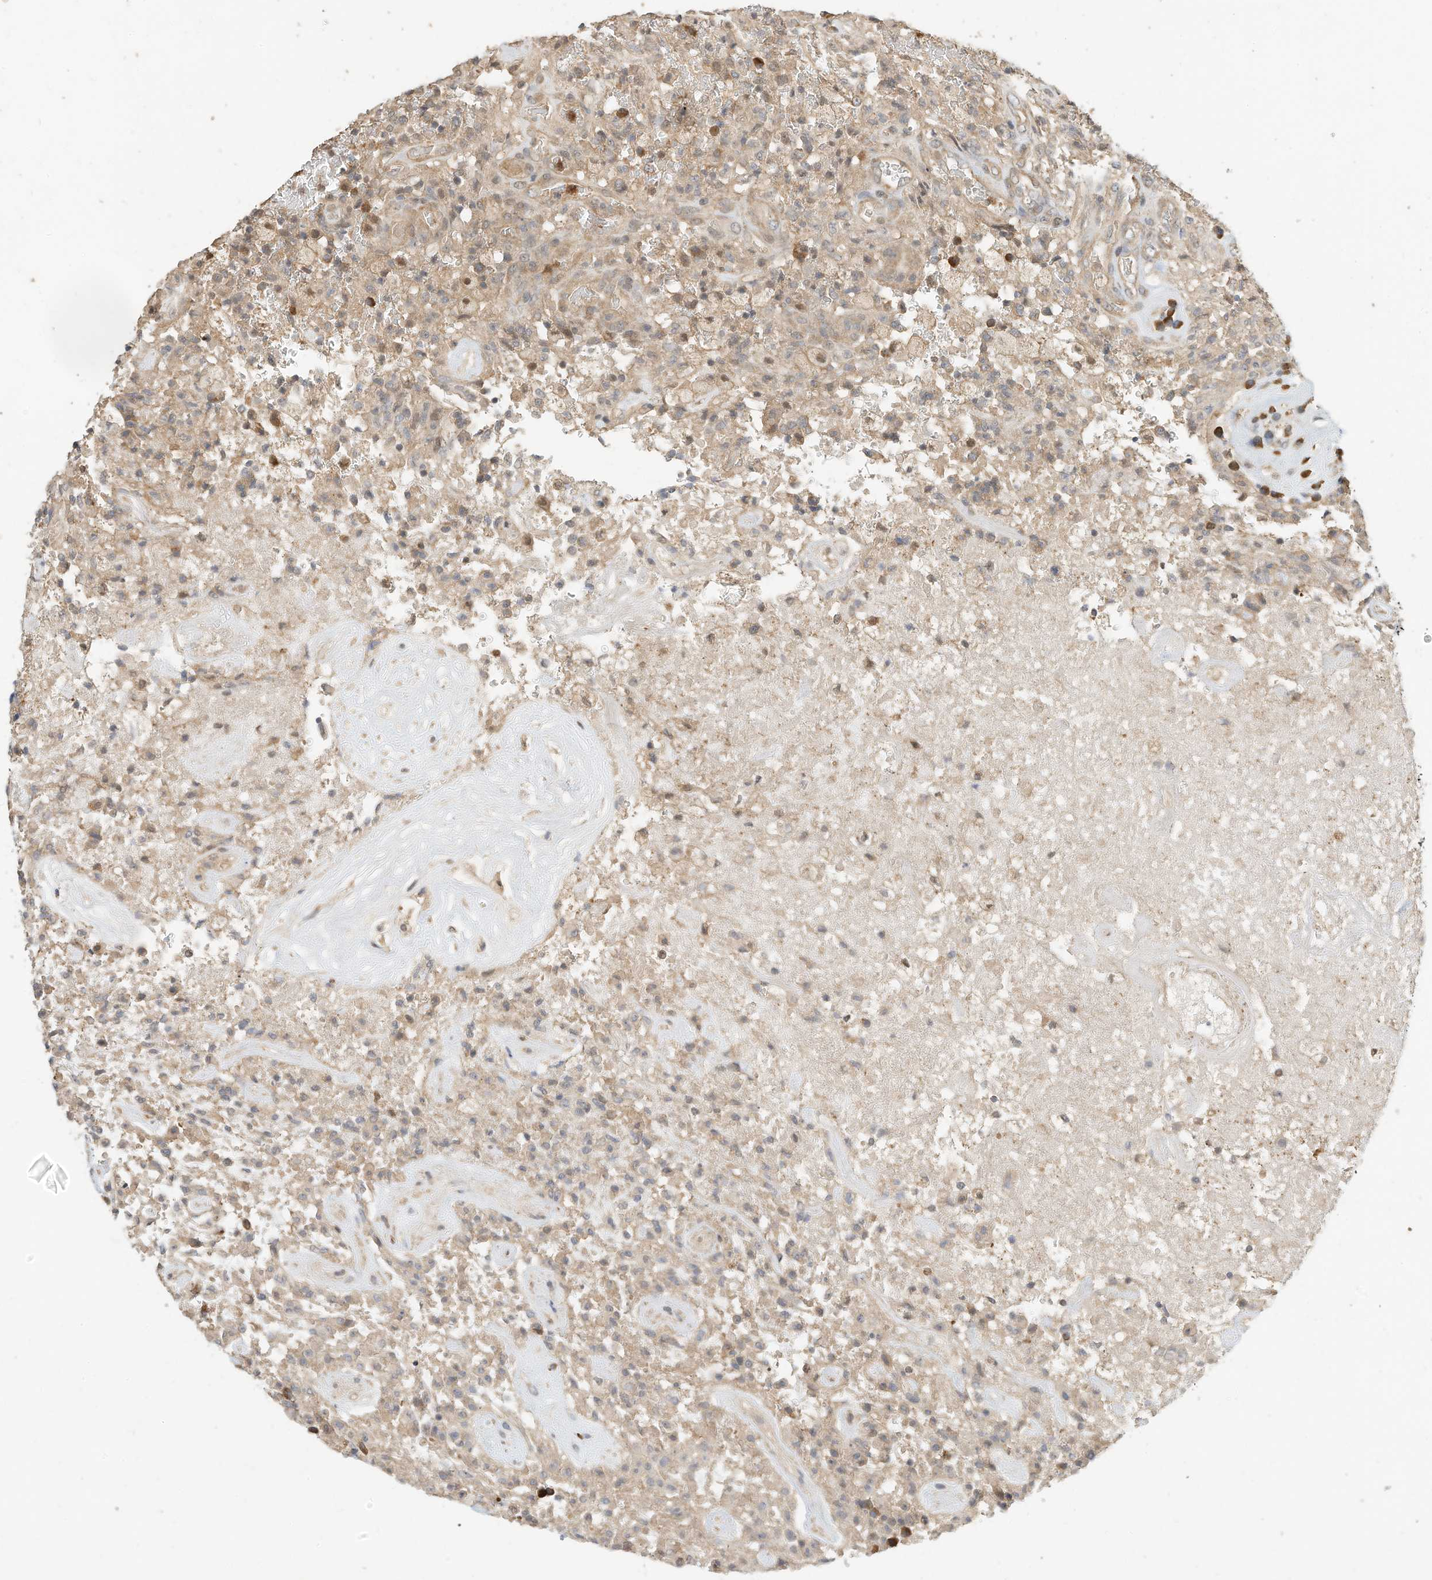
{"staining": {"intensity": "weak", "quantity": "<25%", "location": "cytoplasmic/membranous"}, "tissue": "glioma", "cell_type": "Tumor cells", "image_type": "cancer", "snomed": [{"axis": "morphology", "description": "Glioma, malignant, High grade"}, {"axis": "topography", "description": "Brain"}], "caption": "This photomicrograph is of high-grade glioma (malignant) stained with immunohistochemistry to label a protein in brown with the nuclei are counter-stained blue. There is no expression in tumor cells. (Stains: DAB immunohistochemistry with hematoxylin counter stain, Microscopy: brightfield microscopy at high magnification).", "gene": "OFD1", "patient": {"sex": "female", "age": 57}}